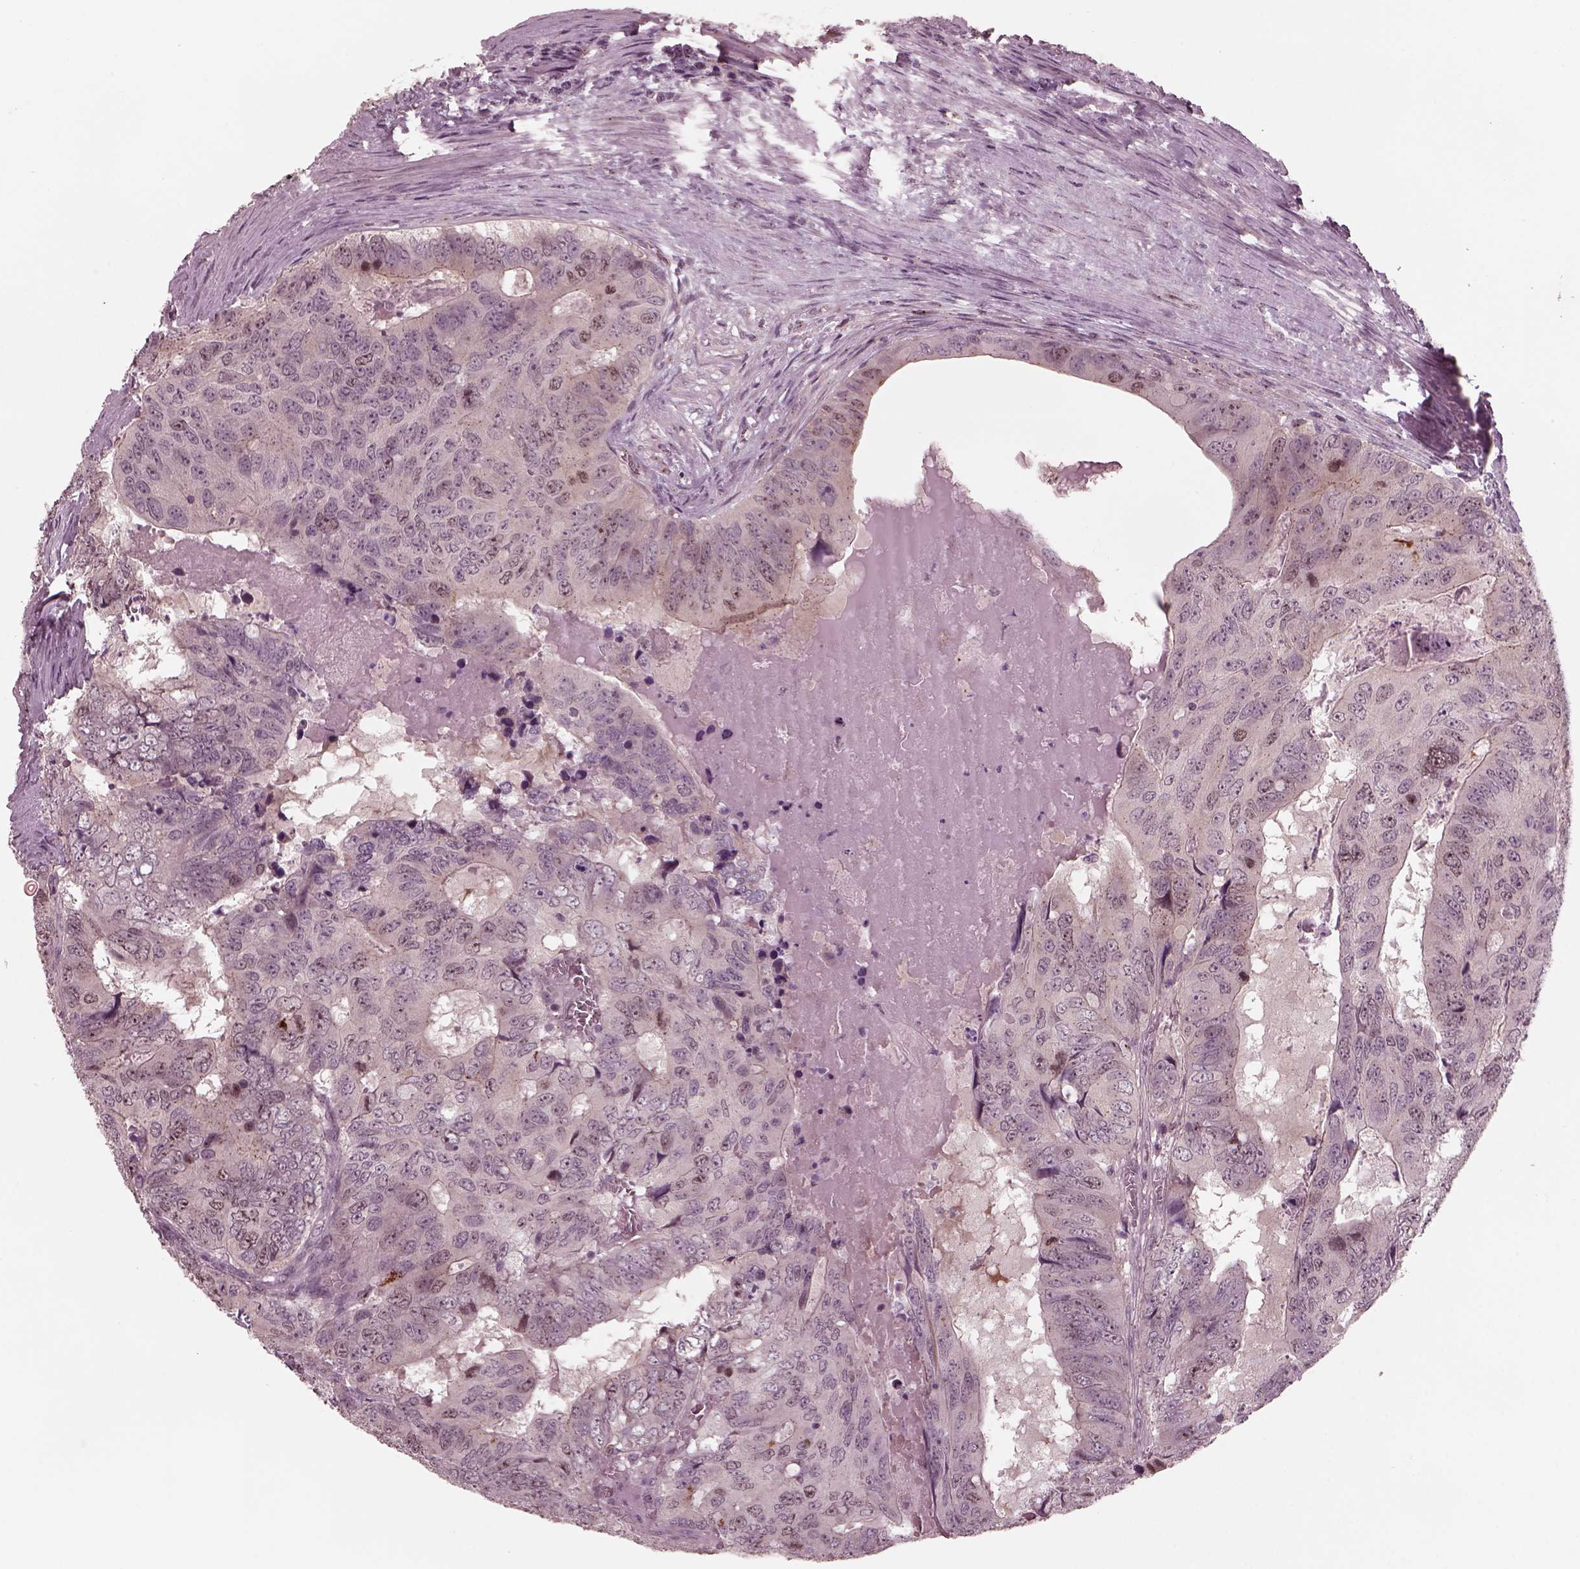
{"staining": {"intensity": "weak", "quantity": "<25%", "location": "cytoplasmic/membranous"}, "tissue": "colorectal cancer", "cell_type": "Tumor cells", "image_type": "cancer", "snomed": [{"axis": "morphology", "description": "Adenocarcinoma, NOS"}, {"axis": "topography", "description": "Colon"}], "caption": "Protein analysis of colorectal cancer exhibits no significant staining in tumor cells.", "gene": "SAXO1", "patient": {"sex": "male", "age": 79}}